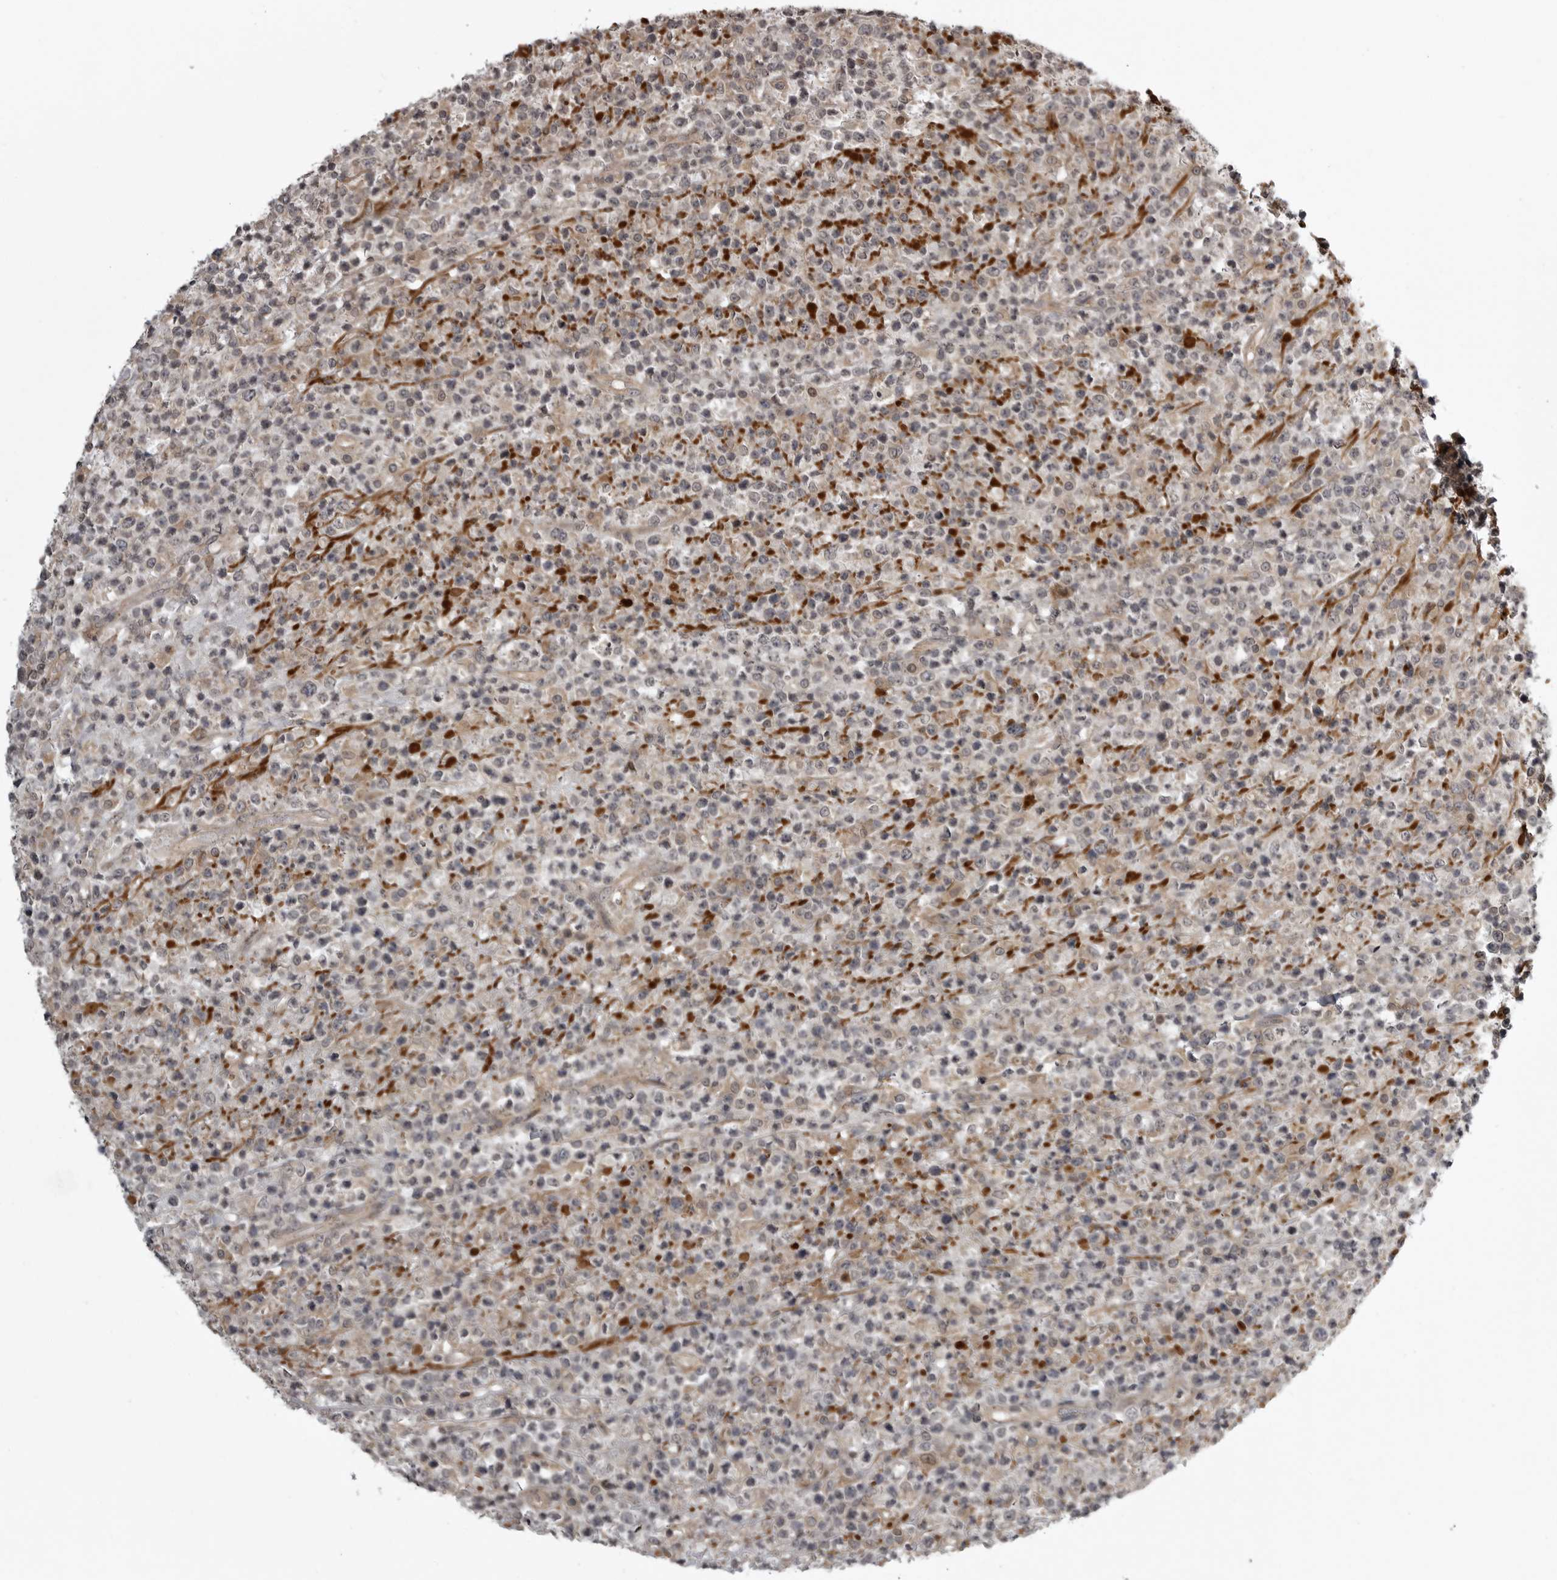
{"staining": {"intensity": "negative", "quantity": "none", "location": "none"}, "tissue": "lymphoma", "cell_type": "Tumor cells", "image_type": "cancer", "snomed": [{"axis": "morphology", "description": "Malignant lymphoma, non-Hodgkin's type, High grade"}, {"axis": "topography", "description": "Colon"}], "caption": "Lymphoma was stained to show a protein in brown. There is no significant positivity in tumor cells.", "gene": "SNX16", "patient": {"sex": "female", "age": 53}}